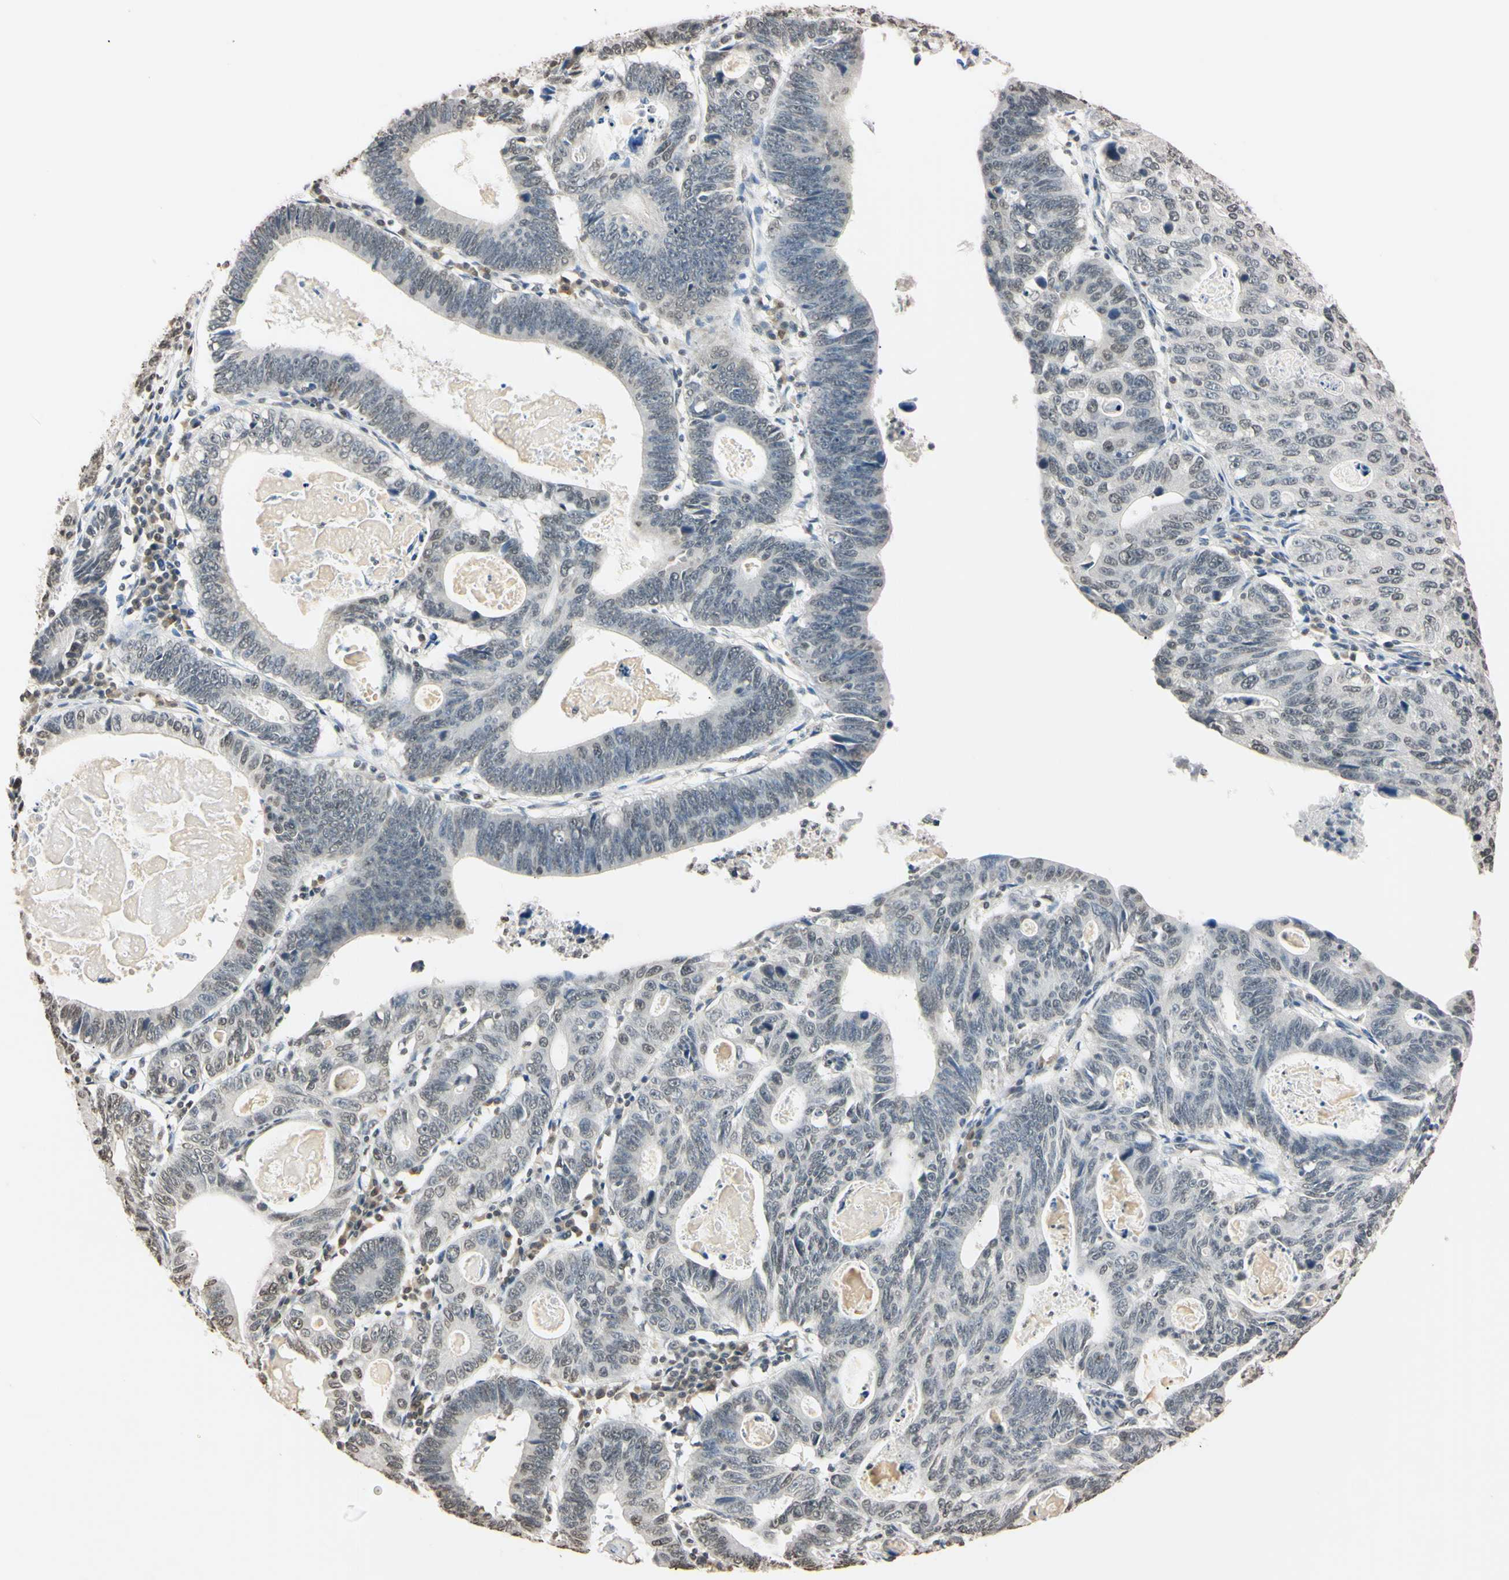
{"staining": {"intensity": "weak", "quantity": "<25%", "location": "nuclear"}, "tissue": "stomach cancer", "cell_type": "Tumor cells", "image_type": "cancer", "snomed": [{"axis": "morphology", "description": "Adenocarcinoma, NOS"}, {"axis": "topography", "description": "Stomach"}], "caption": "Tumor cells show no significant protein expression in stomach cancer (adenocarcinoma).", "gene": "CDC45", "patient": {"sex": "male", "age": 59}}